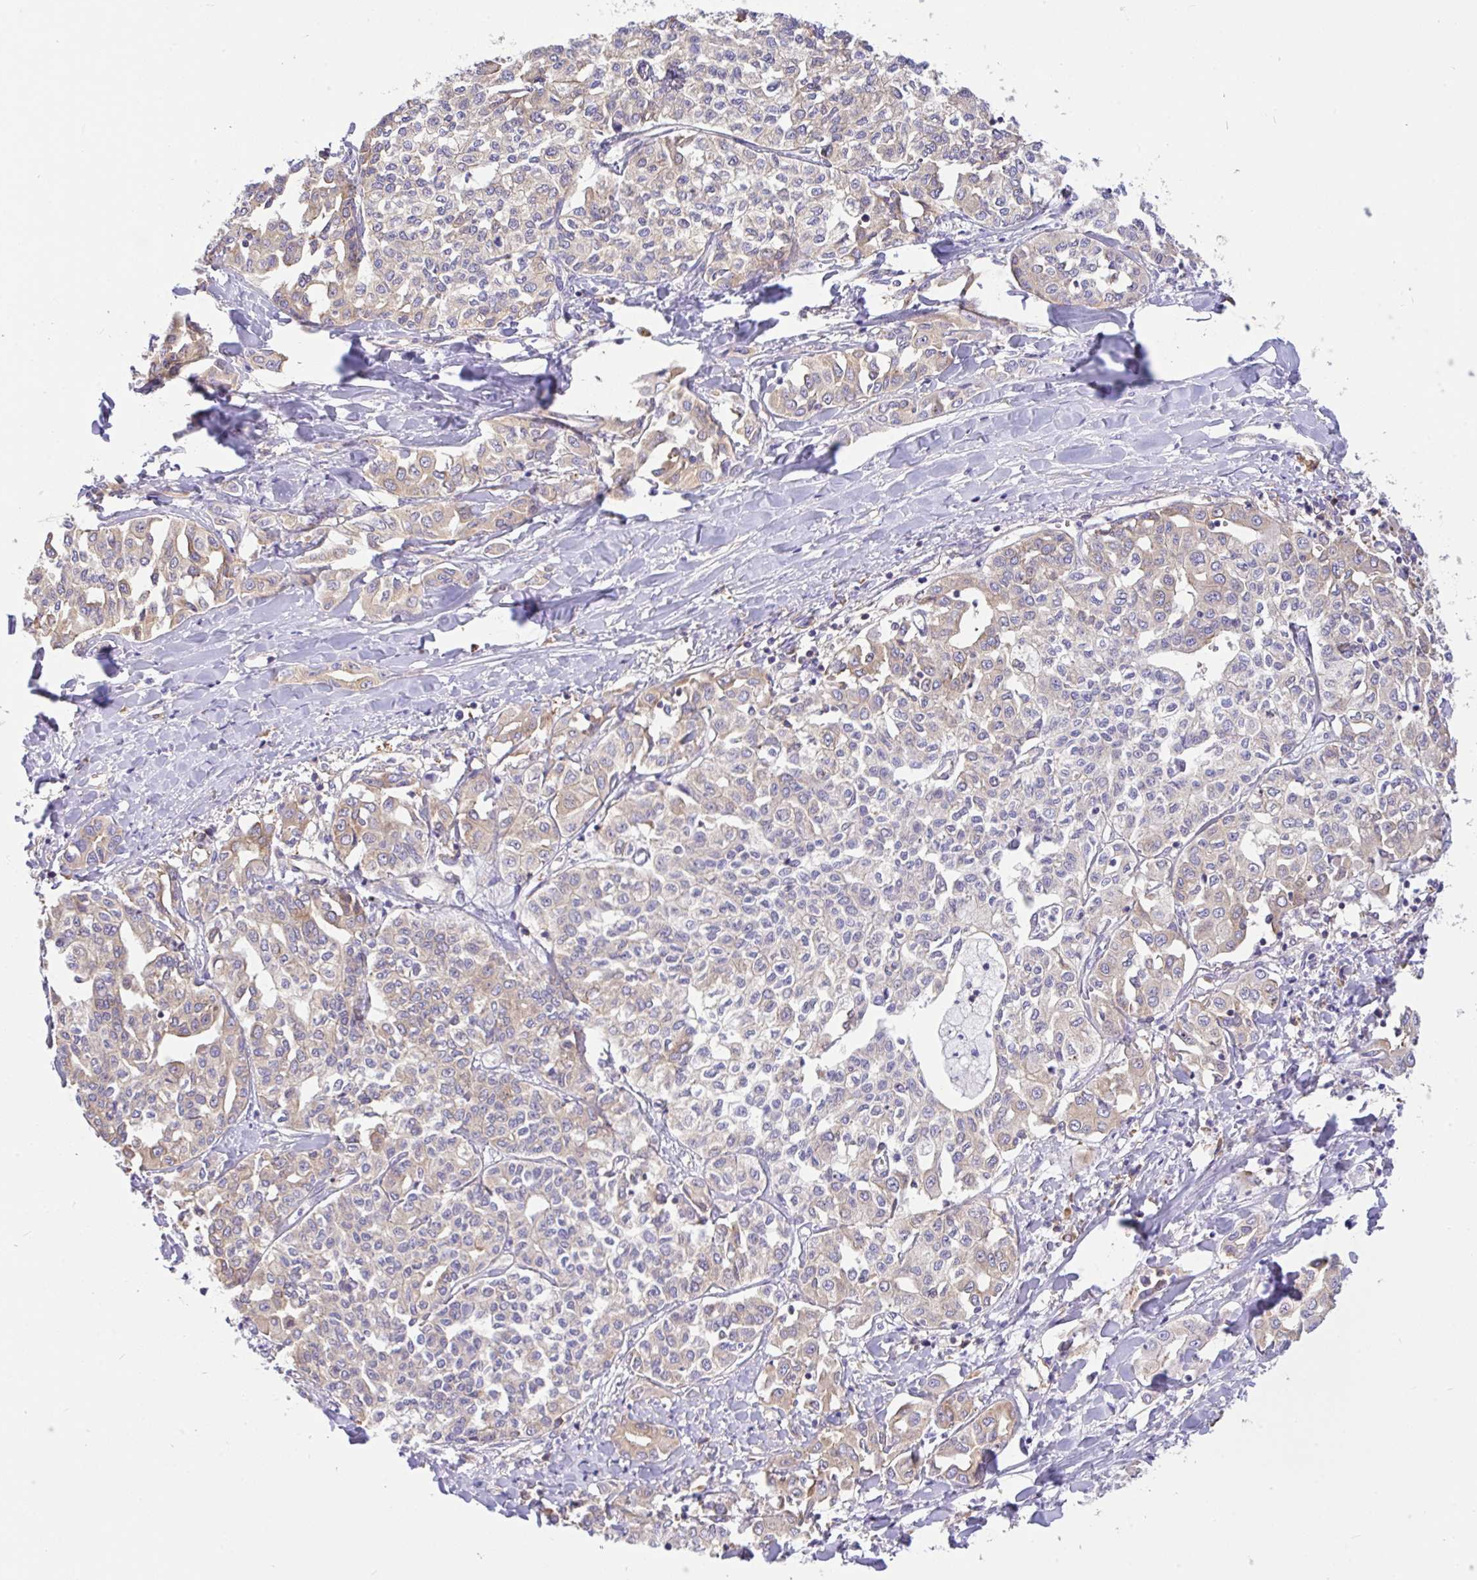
{"staining": {"intensity": "weak", "quantity": "<25%", "location": "cytoplasmic/membranous"}, "tissue": "liver cancer", "cell_type": "Tumor cells", "image_type": "cancer", "snomed": [{"axis": "morphology", "description": "Cholangiocarcinoma"}, {"axis": "topography", "description": "Liver"}], "caption": "DAB immunohistochemical staining of human liver cancer (cholangiocarcinoma) reveals no significant positivity in tumor cells. (DAB (3,3'-diaminobenzidine) IHC, high magnification).", "gene": "GFPT2", "patient": {"sex": "female", "age": 77}}